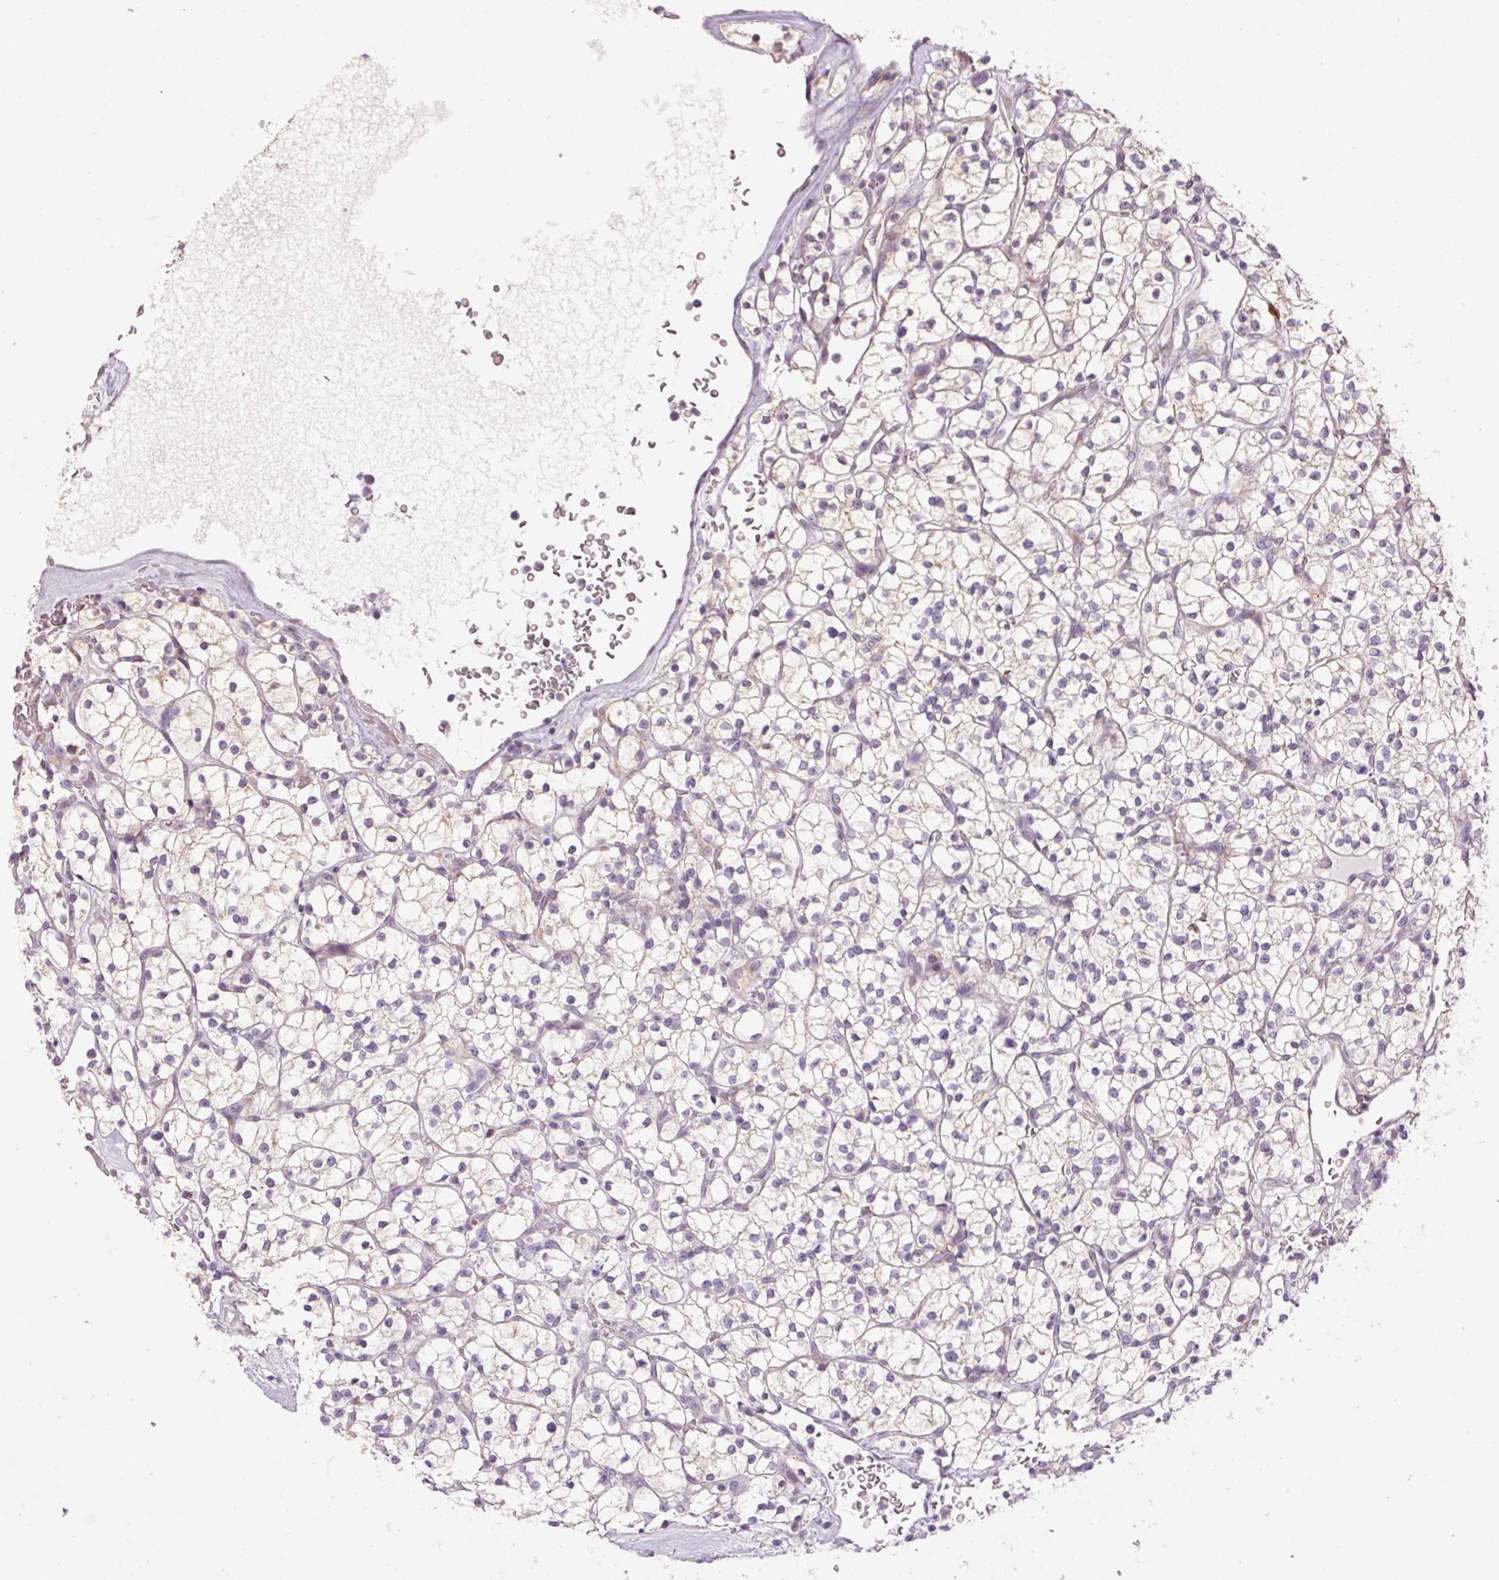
{"staining": {"intensity": "weak", "quantity": "25%-75%", "location": "cytoplasmic/membranous"}, "tissue": "renal cancer", "cell_type": "Tumor cells", "image_type": "cancer", "snomed": [{"axis": "morphology", "description": "Adenocarcinoma, NOS"}, {"axis": "topography", "description": "Kidney"}], "caption": "Renal cancer (adenocarcinoma) was stained to show a protein in brown. There is low levels of weak cytoplasmic/membranous staining in about 25%-75% of tumor cells. Using DAB (3,3'-diaminobenzidine) (brown) and hematoxylin (blue) stains, captured at high magnification using brightfield microscopy.", "gene": "HAX1", "patient": {"sex": "female", "age": 64}}